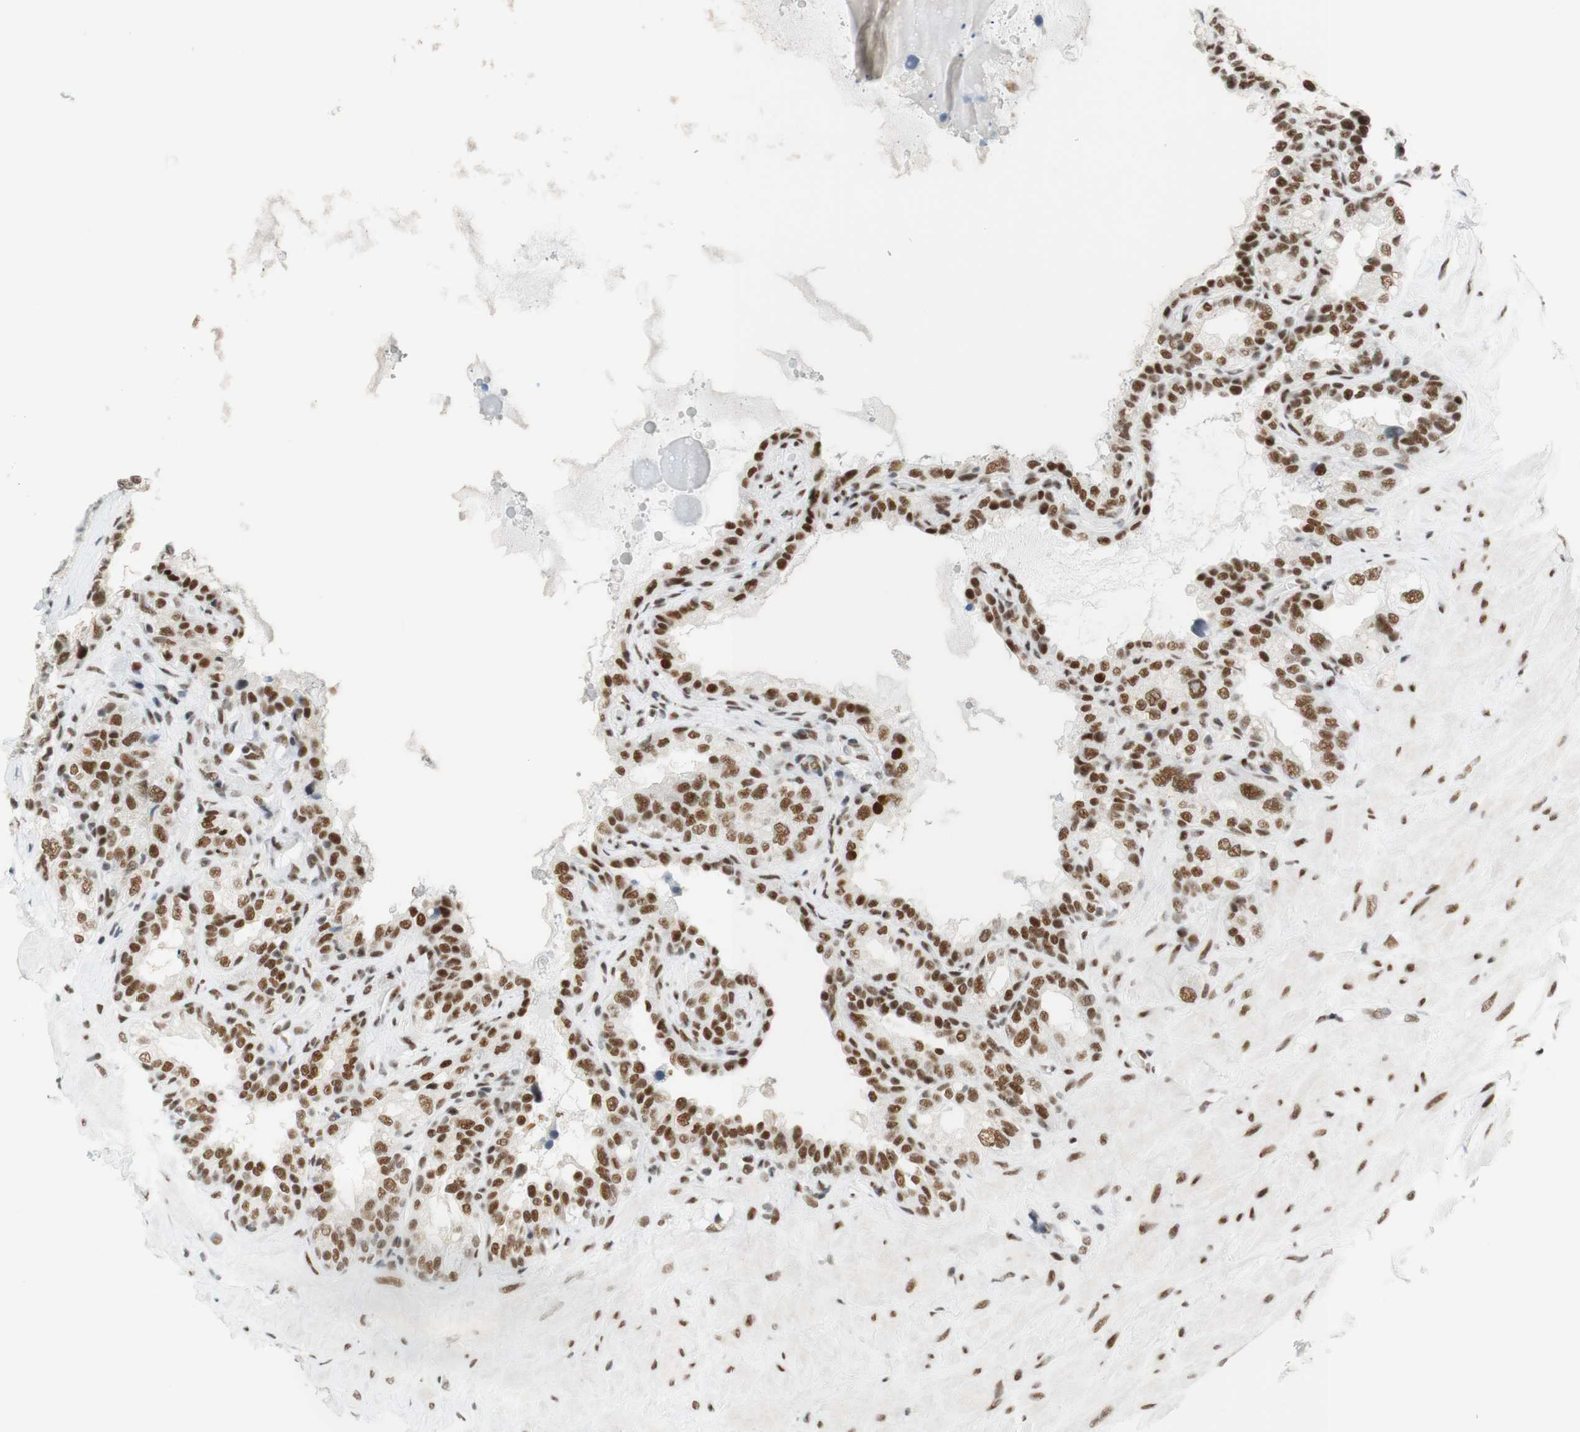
{"staining": {"intensity": "moderate", "quantity": ">75%", "location": "nuclear"}, "tissue": "seminal vesicle", "cell_type": "Glandular cells", "image_type": "normal", "snomed": [{"axis": "morphology", "description": "Normal tissue, NOS"}, {"axis": "topography", "description": "Seminal veicle"}], "caption": "Seminal vesicle stained for a protein (brown) reveals moderate nuclear positive positivity in approximately >75% of glandular cells.", "gene": "RNF20", "patient": {"sex": "male", "age": 68}}